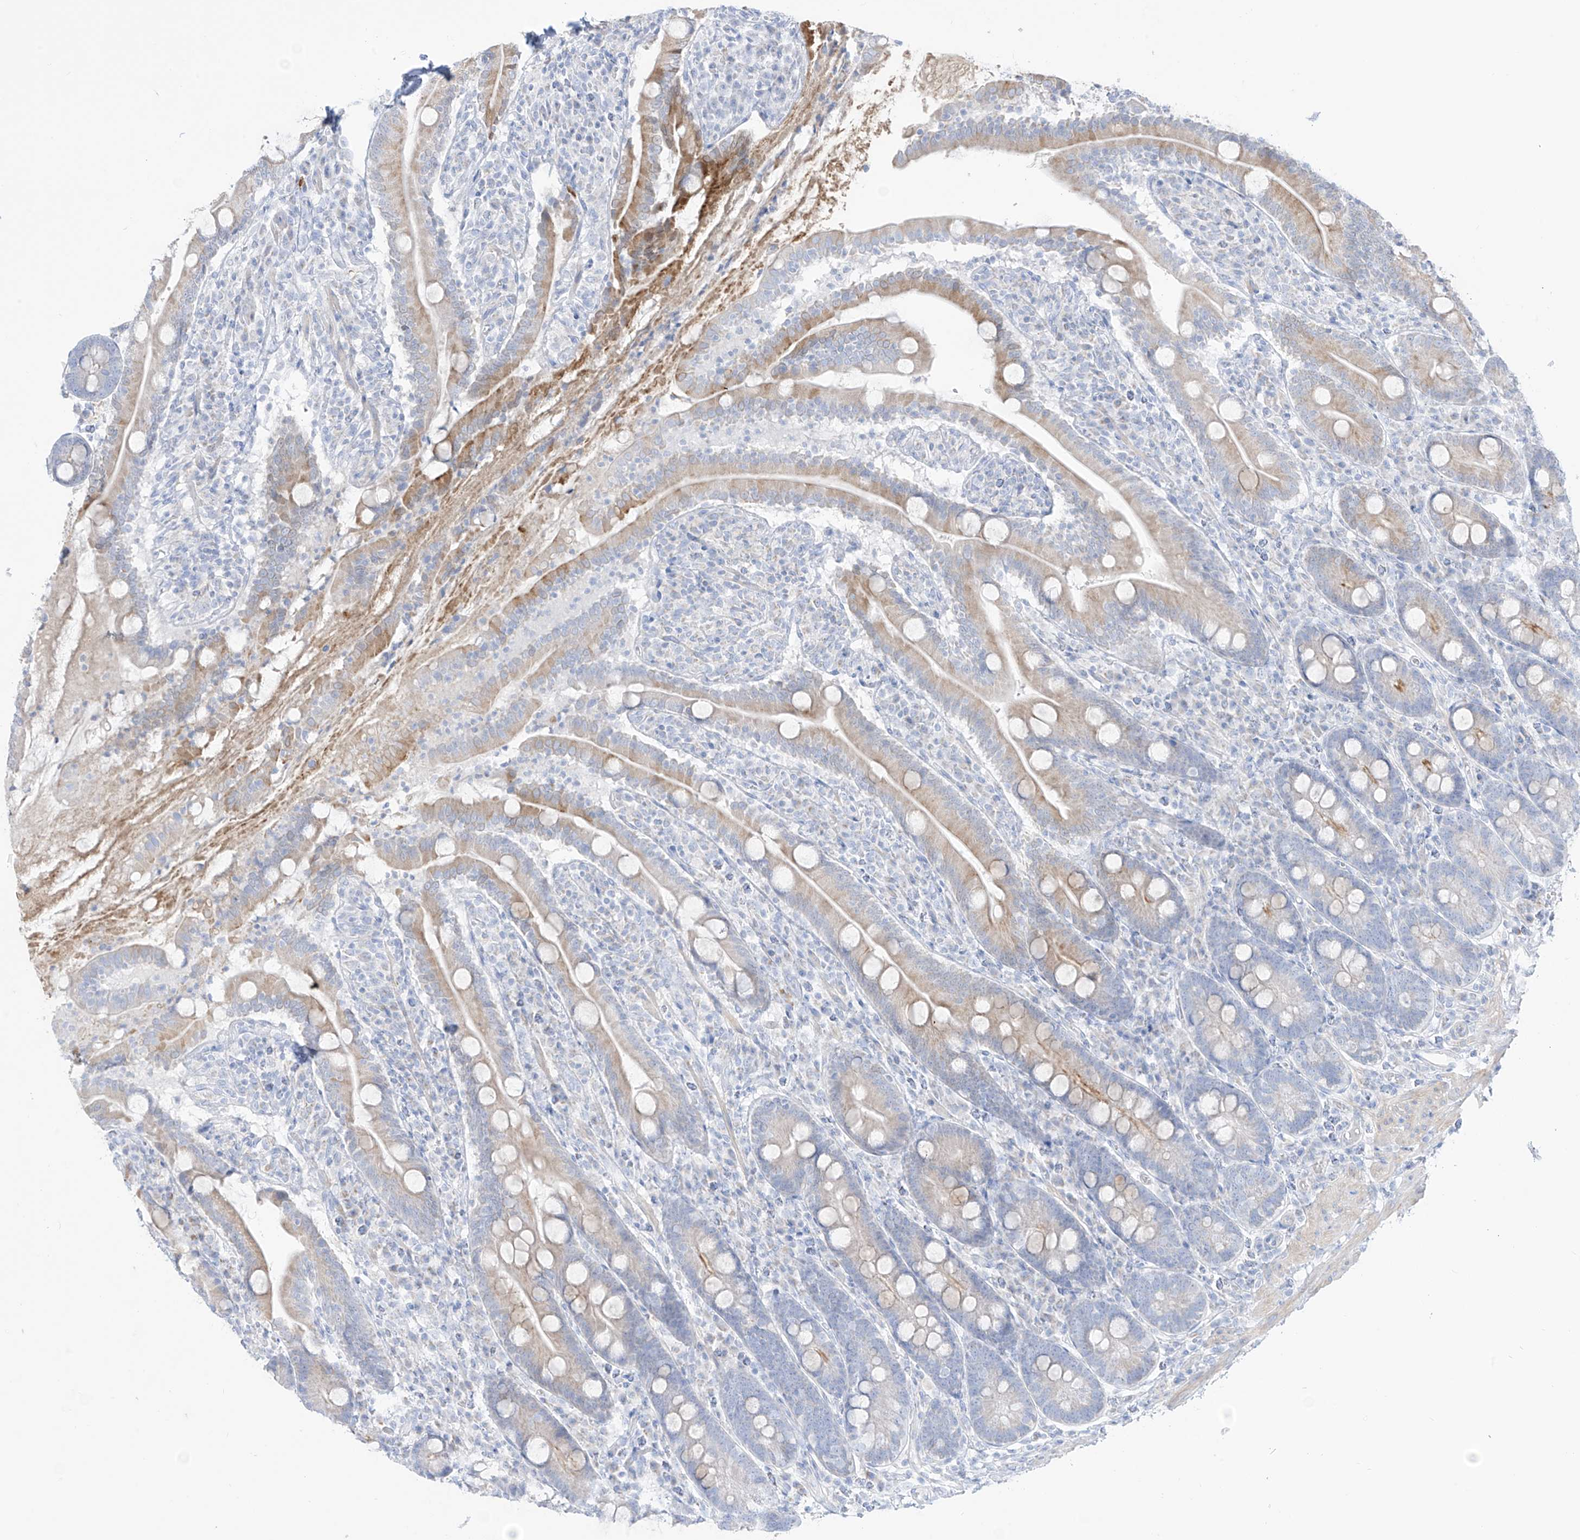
{"staining": {"intensity": "moderate", "quantity": "25%-75%", "location": "cytoplasmic/membranous"}, "tissue": "duodenum", "cell_type": "Glandular cells", "image_type": "normal", "snomed": [{"axis": "morphology", "description": "Normal tissue, NOS"}, {"axis": "topography", "description": "Duodenum"}], "caption": "Immunohistochemical staining of normal human duodenum exhibits moderate cytoplasmic/membranous protein staining in about 25%-75% of glandular cells.", "gene": "SLC26A3", "patient": {"sex": "male", "age": 35}}